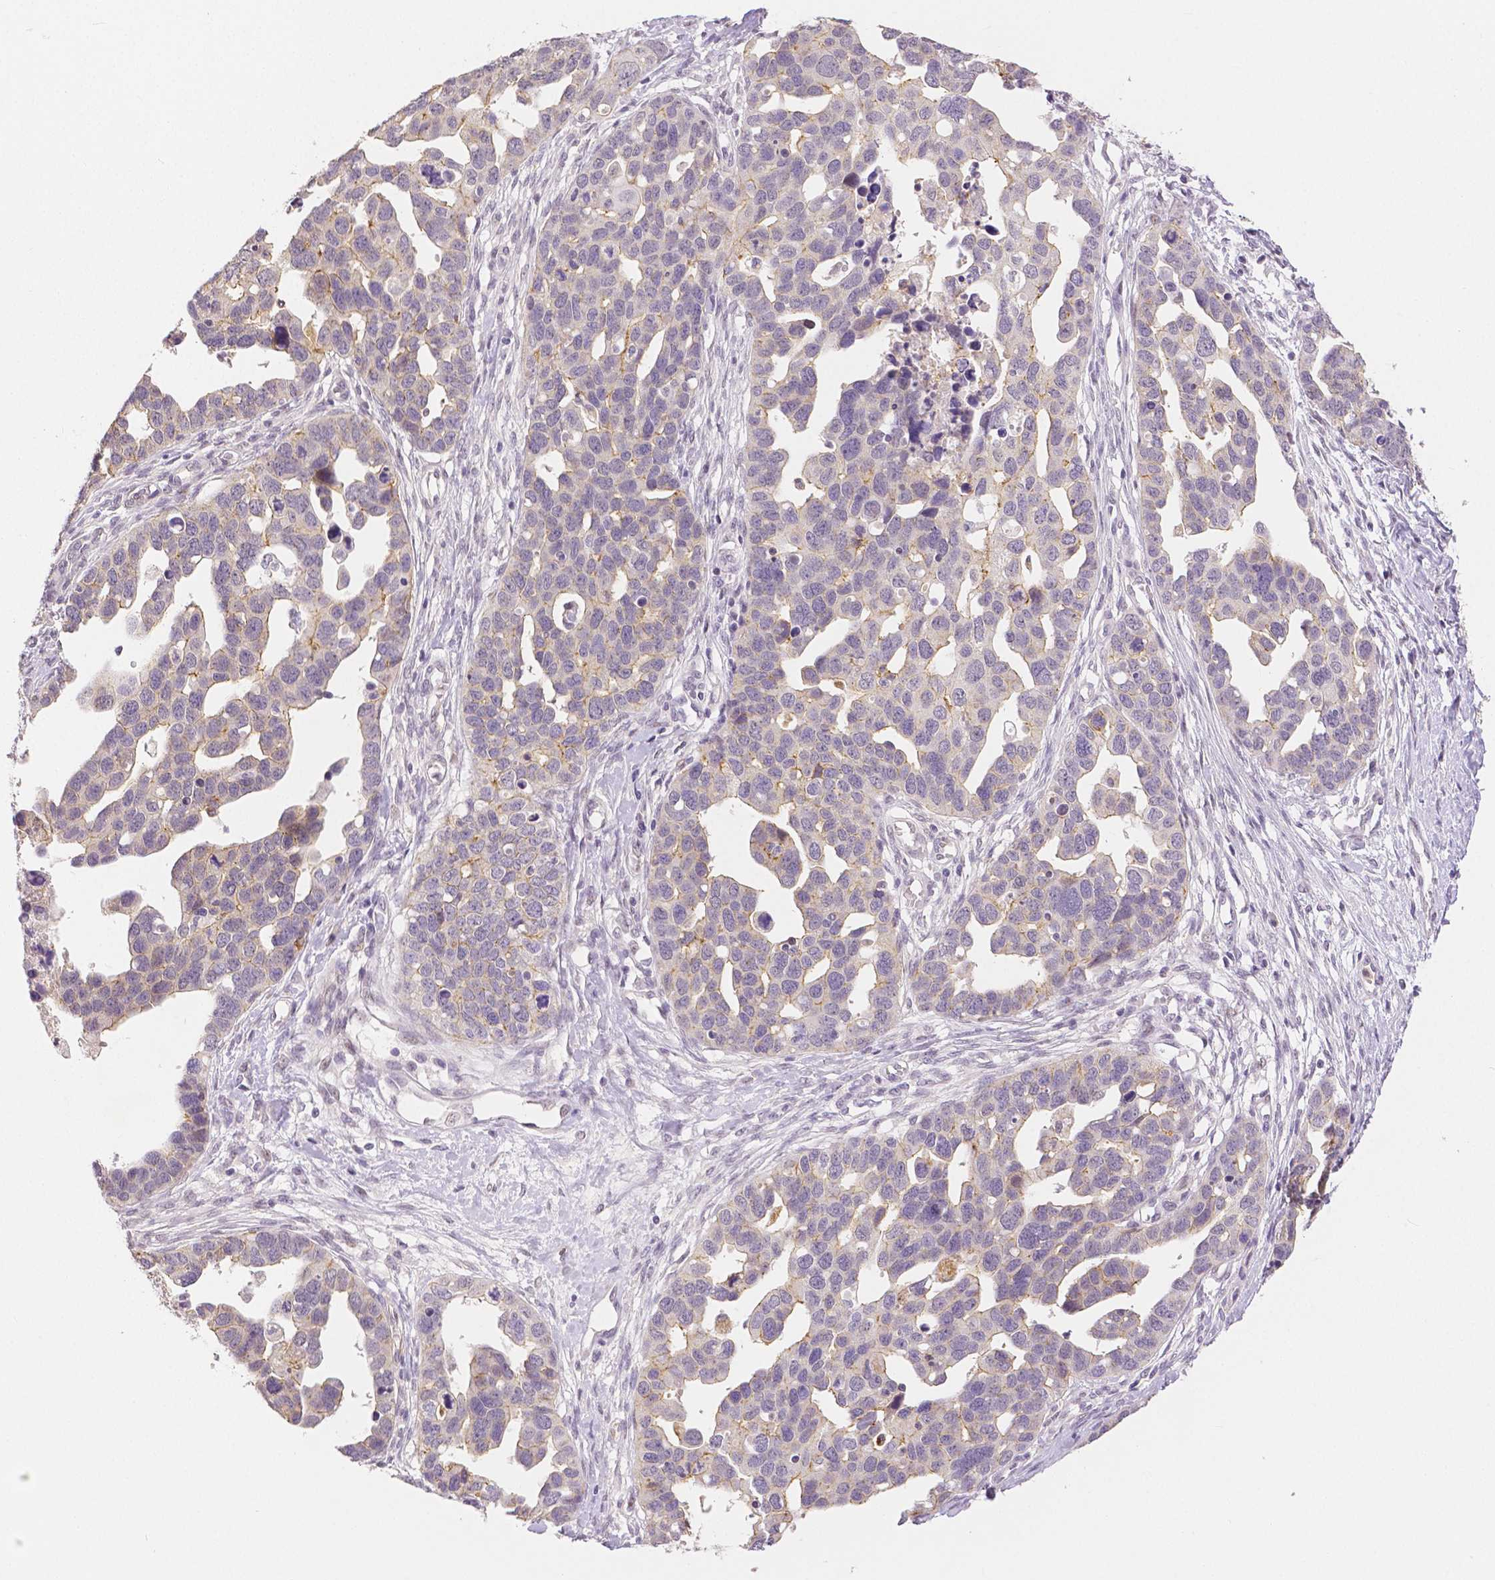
{"staining": {"intensity": "weak", "quantity": "<25%", "location": "cytoplasmic/membranous"}, "tissue": "ovarian cancer", "cell_type": "Tumor cells", "image_type": "cancer", "snomed": [{"axis": "morphology", "description": "Cystadenocarcinoma, serous, NOS"}, {"axis": "topography", "description": "Ovary"}], "caption": "Histopathology image shows no significant protein staining in tumor cells of ovarian cancer.", "gene": "OCLN", "patient": {"sex": "female", "age": 54}}